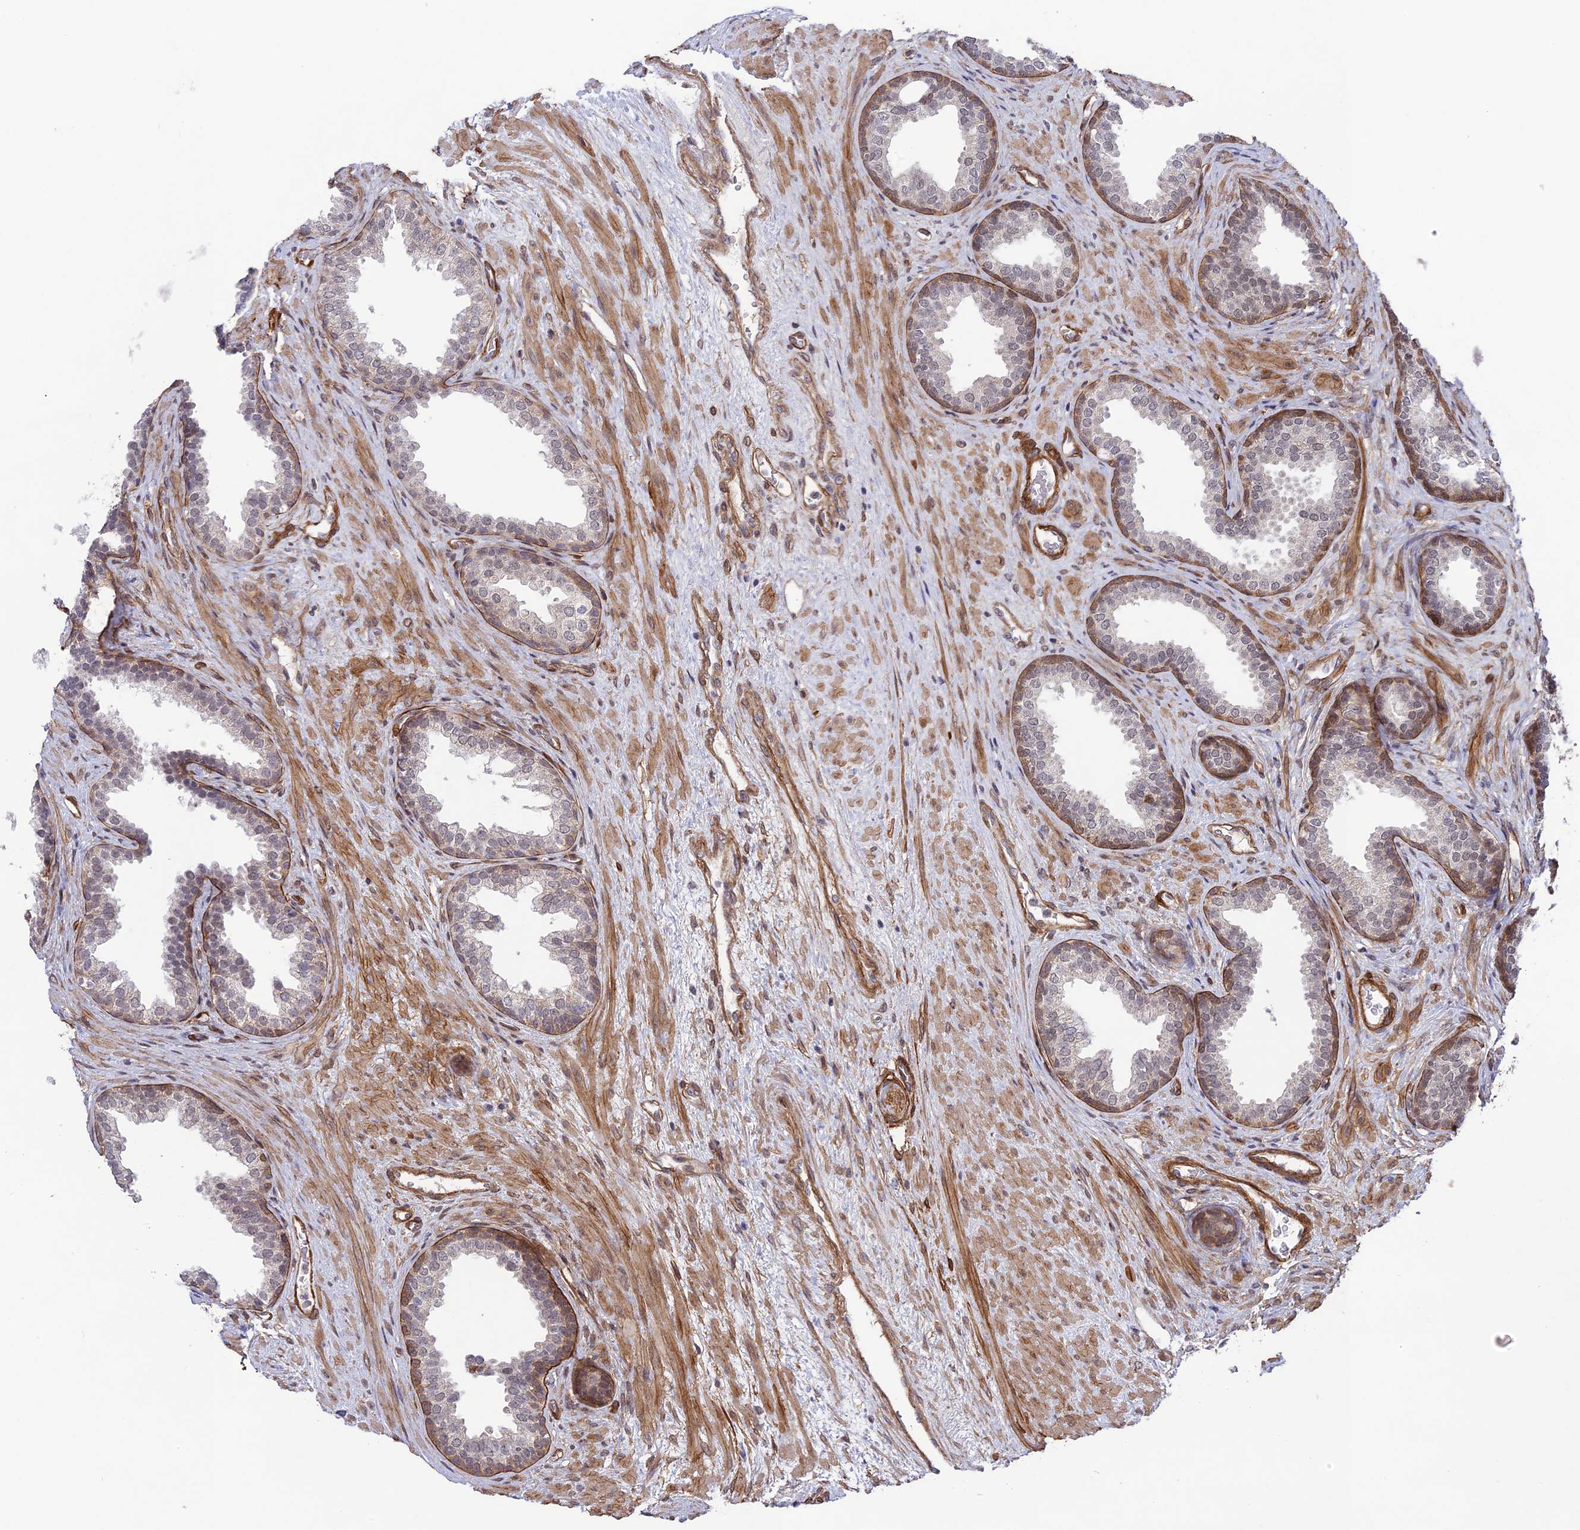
{"staining": {"intensity": "moderate", "quantity": "<25%", "location": "cytoplasmic/membranous"}, "tissue": "prostate", "cell_type": "Glandular cells", "image_type": "normal", "snomed": [{"axis": "morphology", "description": "Normal tissue, NOS"}, {"axis": "topography", "description": "Prostate"}], "caption": "This histopathology image demonstrates unremarkable prostate stained with IHC to label a protein in brown. The cytoplasmic/membranous of glandular cells show moderate positivity for the protein. Nuclei are counter-stained blue.", "gene": "TNS1", "patient": {"sex": "male", "age": 76}}